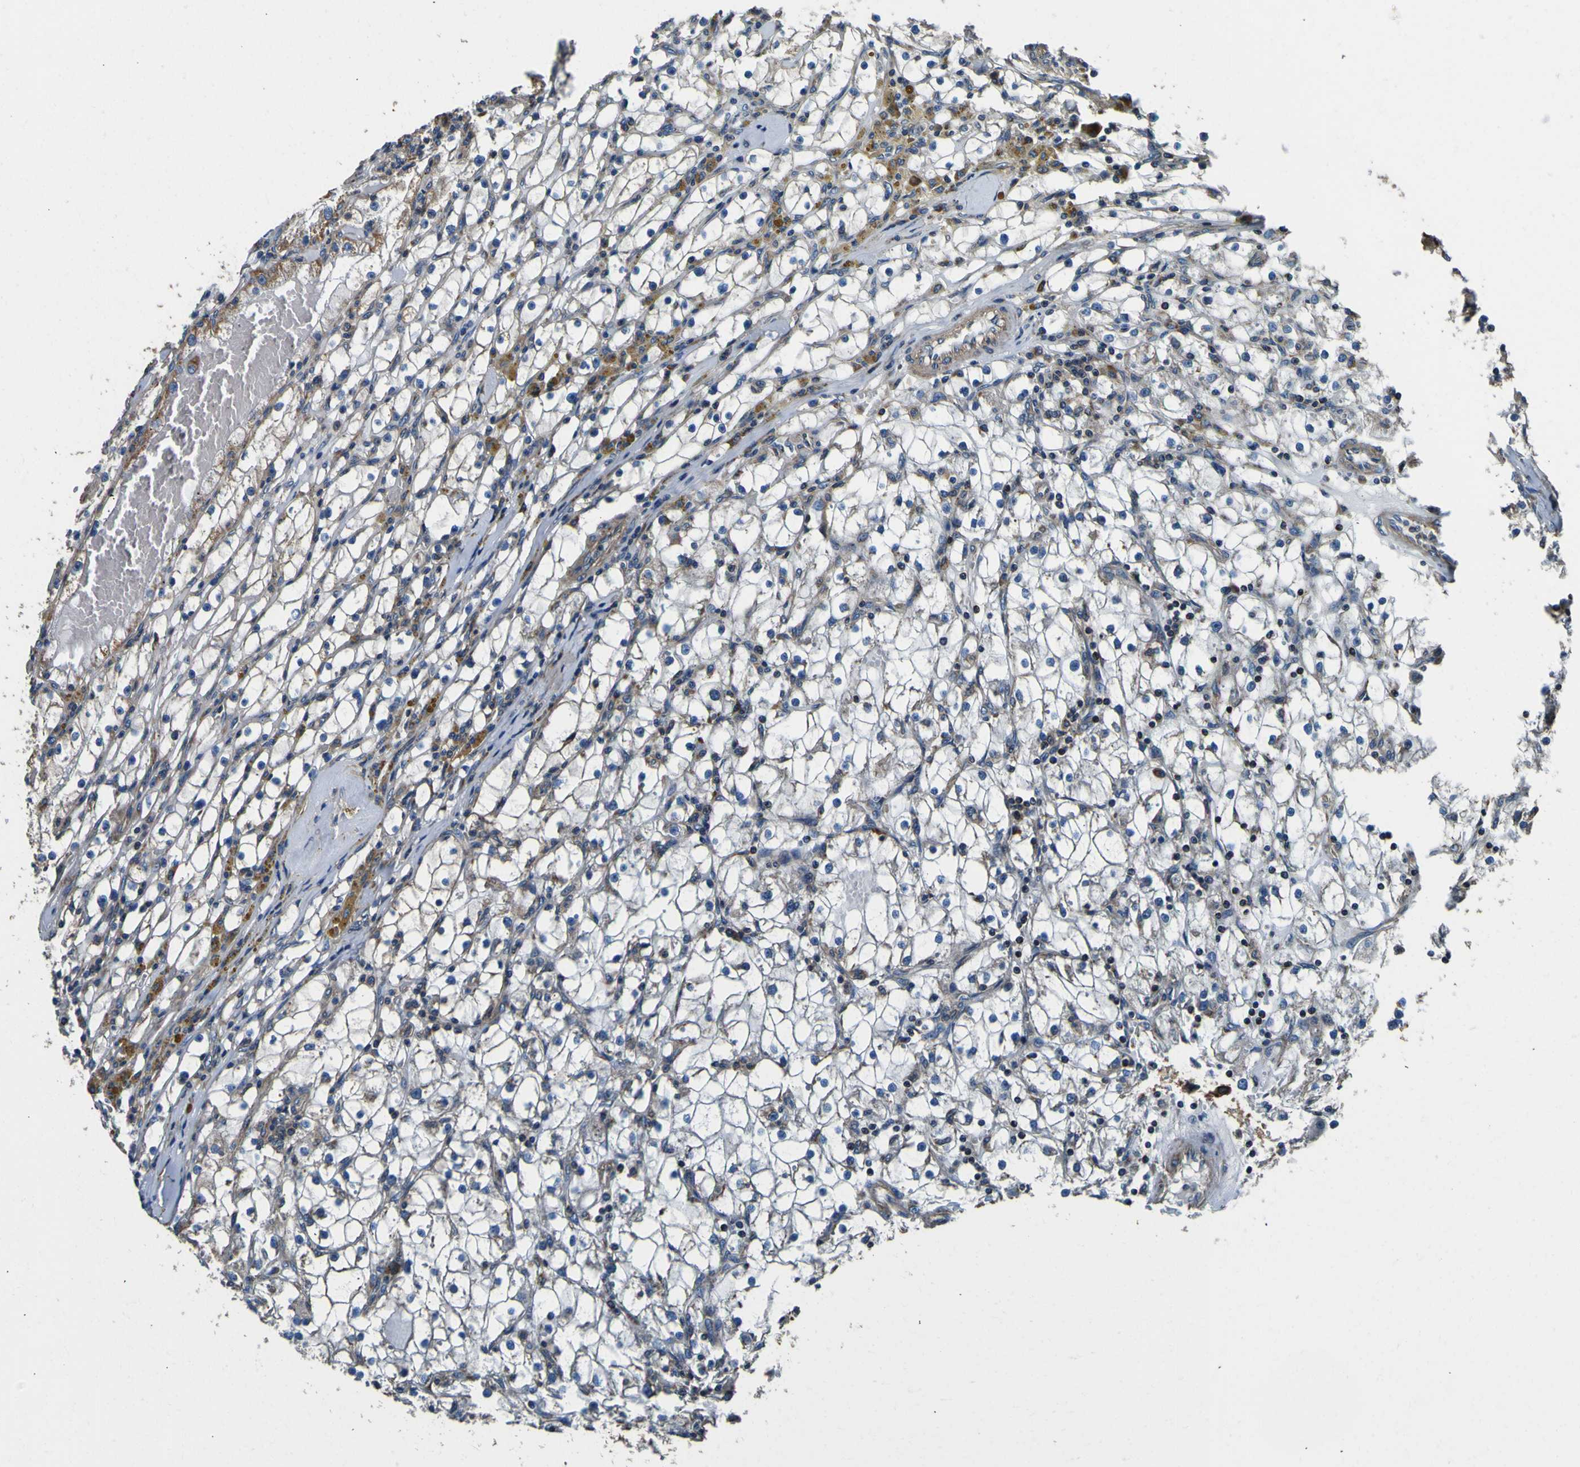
{"staining": {"intensity": "negative", "quantity": "none", "location": "none"}, "tissue": "renal cancer", "cell_type": "Tumor cells", "image_type": "cancer", "snomed": [{"axis": "morphology", "description": "Adenocarcinoma, NOS"}, {"axis": "topography", "description": "Kidney"}], "caption": "An immunohistochemistry histopathology image of renal cancer (adenocarcinoma) is shown. There is no staining in tumor cells of renal cancer (adenocarcinoma).", "gene": "INPP5A", "patient": {"sex": "male", "age": 56}}